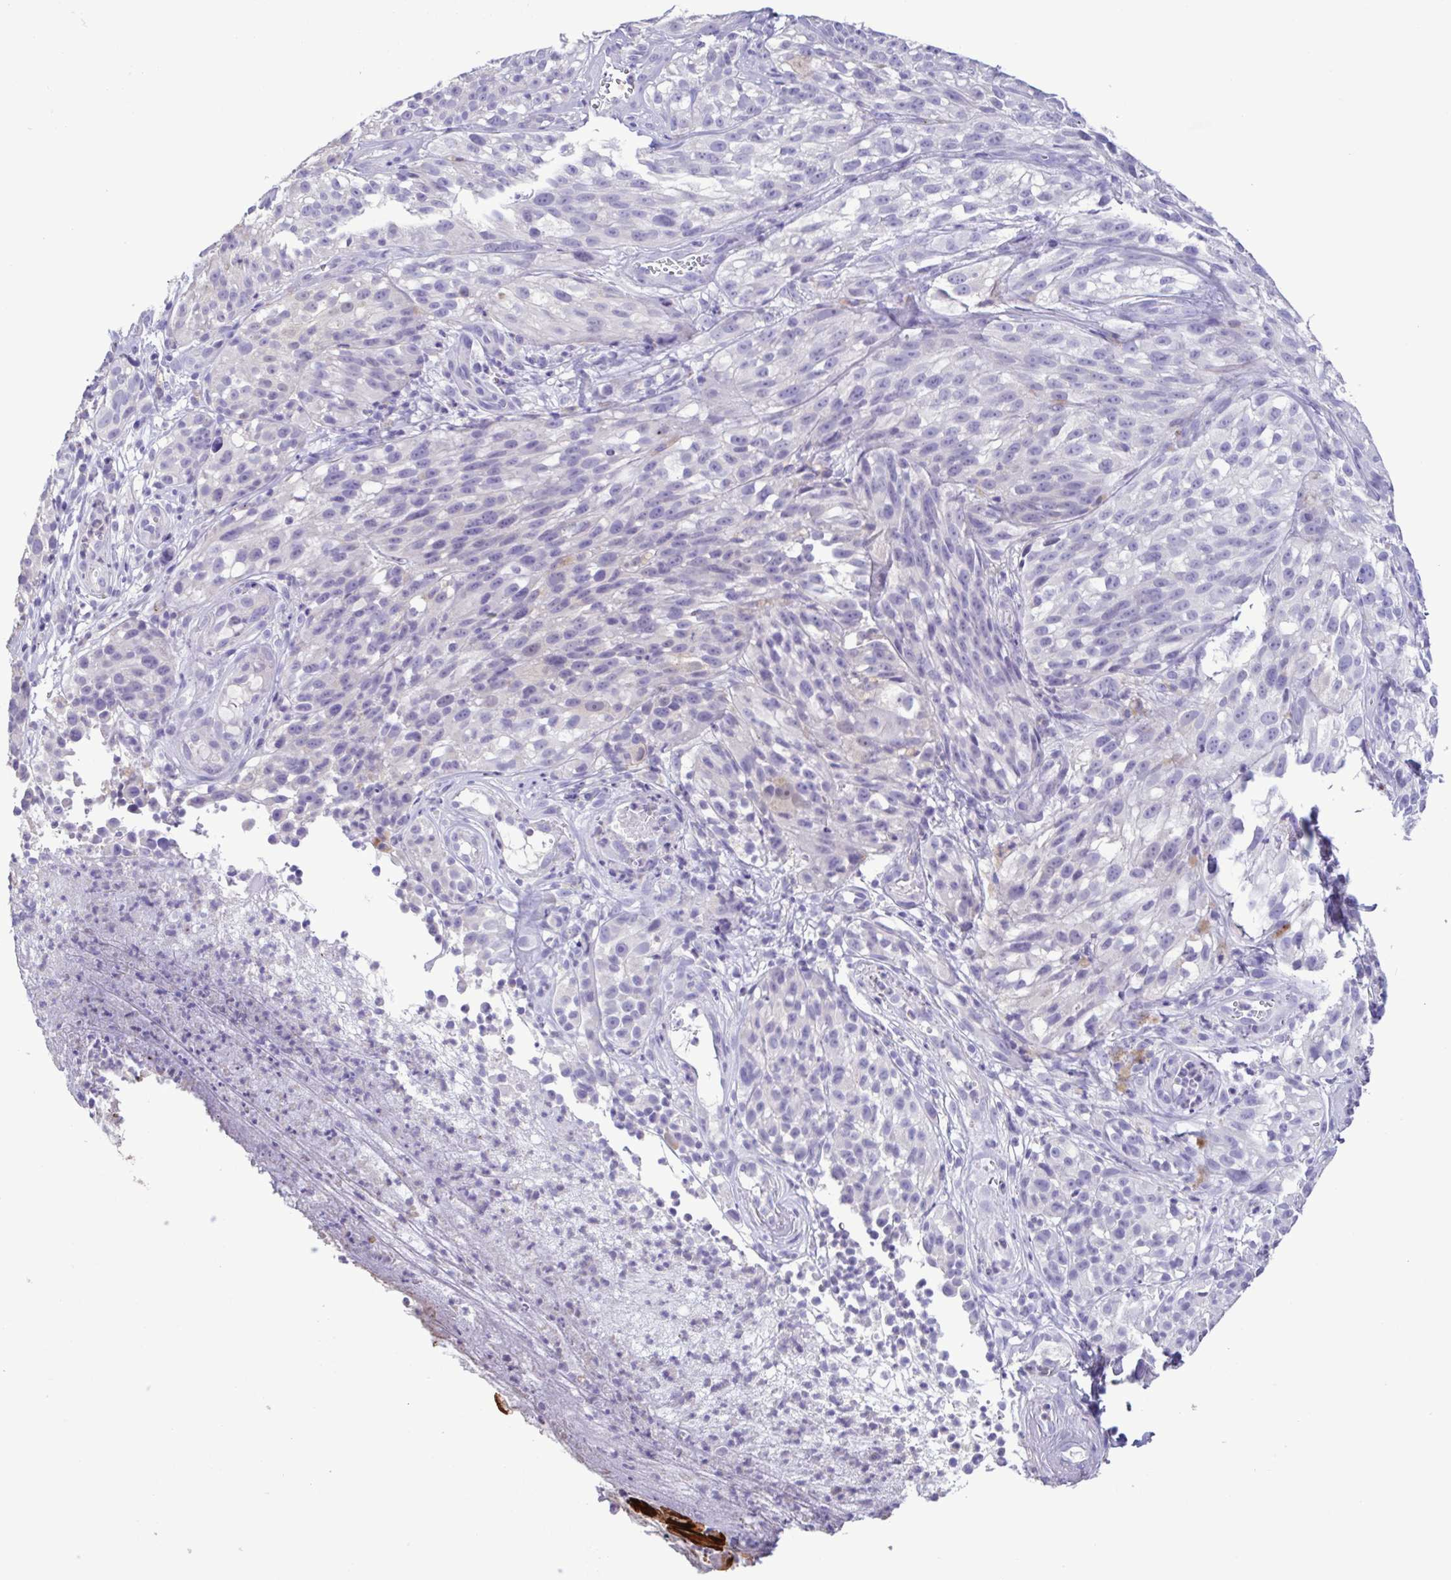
{"staining": {"intensity": "negative", "quantity": "none", "location": "none"}, "tissue": "melanoma", "cell_type": "Tumor cells", "image_type": "cancer", "snomed": [{"axis": "morphology", "description": "Malignant melanoma, NOS"}, {"axis": "topography", "description": "Skin"}], "caption": "Tumor cells show no significant staining in melanoma.", "gene": "PLA2G4E", "patient": {"sex": "female", "age": 85}}